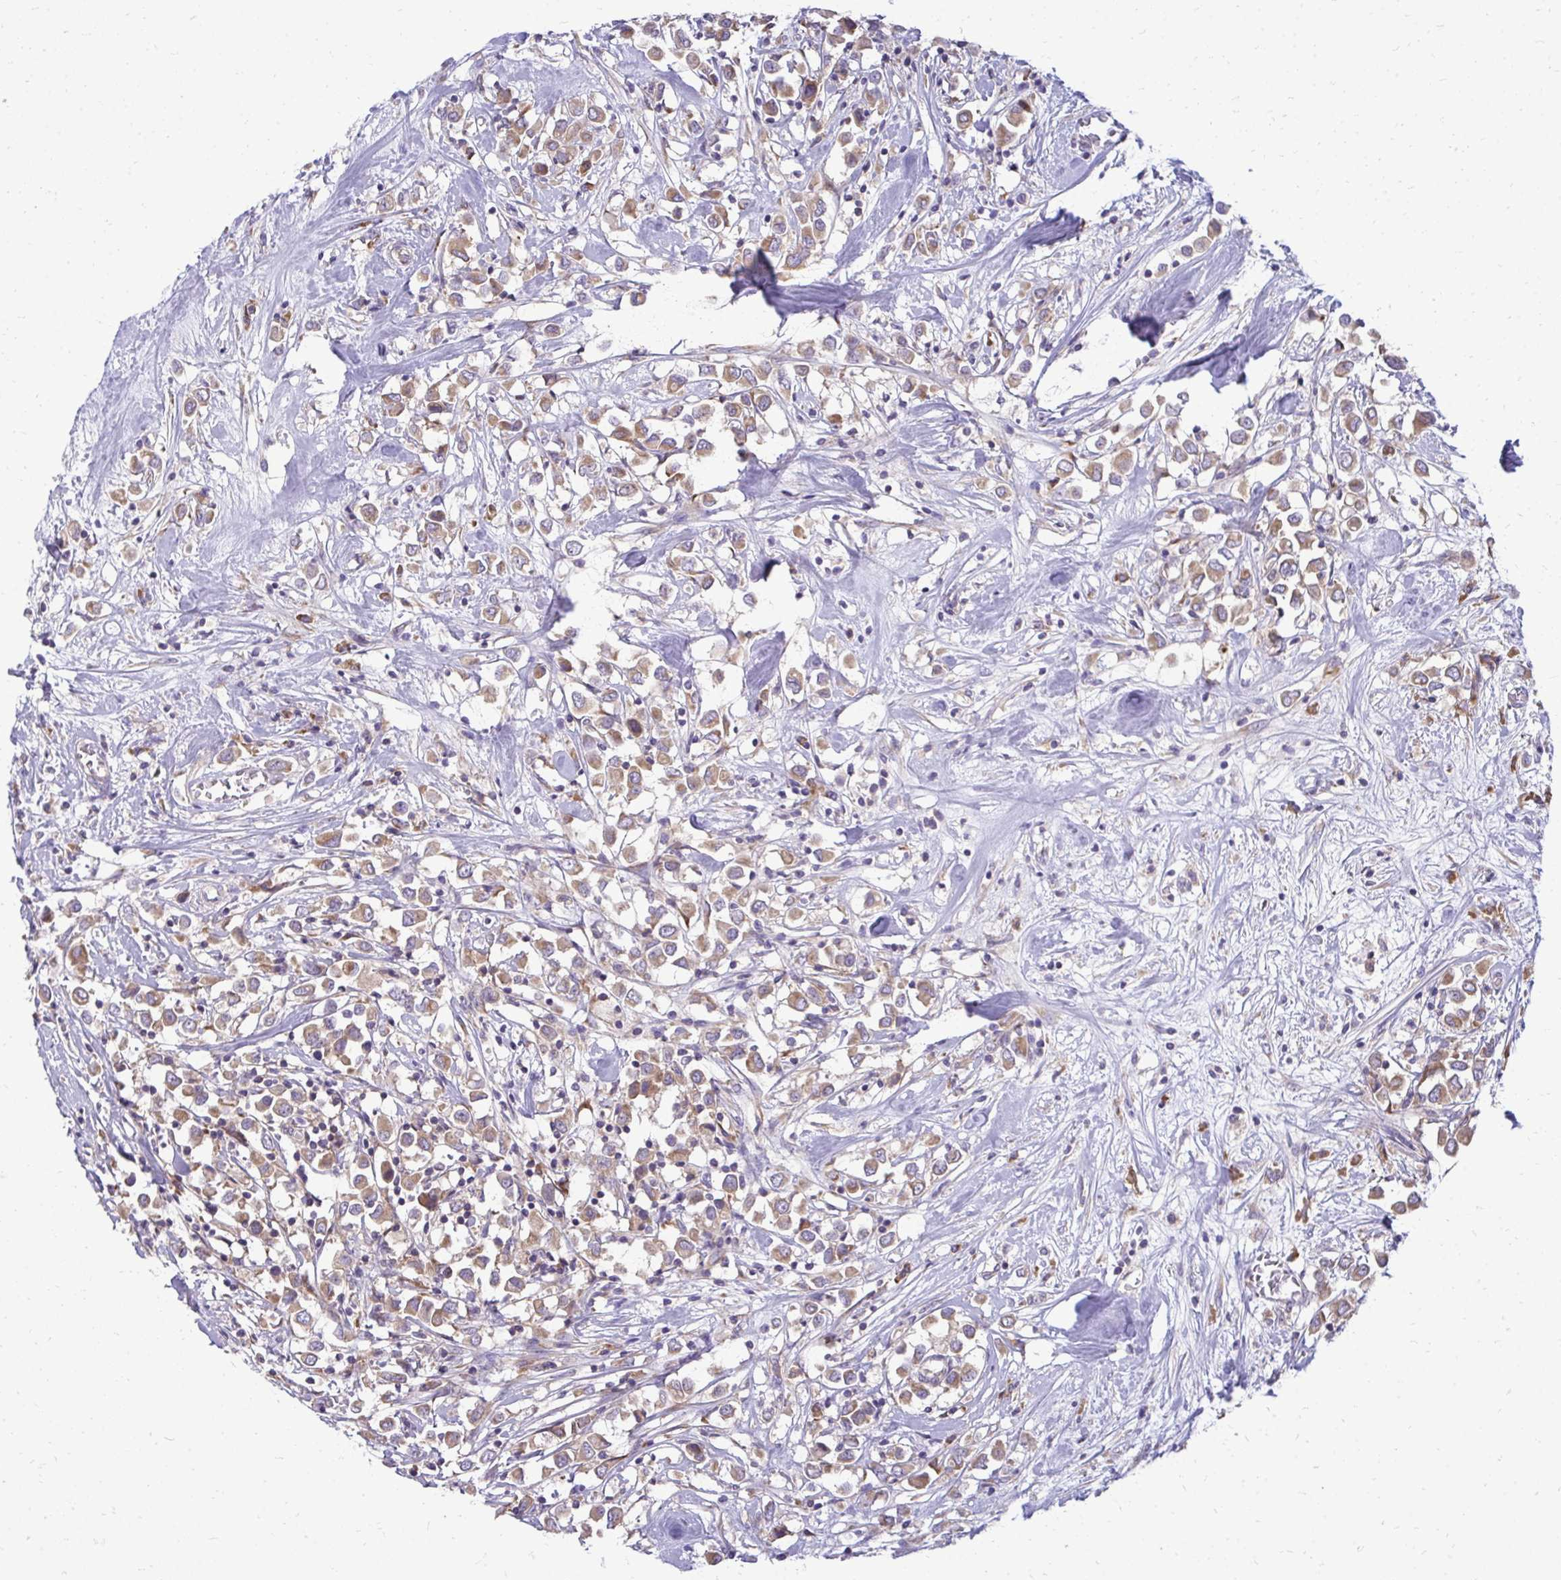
{"staining": {"intensity": "moderate", "quantity": ">75%", "location": "cytoplasmic/membranous"}, "tissue": "breast cancer", "cell_type": "Tumor cells", "image_type": "cancer", "snomed": [{"axis": "morphology", "description": "Duct carcinoma"}, {"axis": "topography", "description": "Breast"}], "caption": "Brown immunohistochemical staining in breast cancer (invasive ductal carcinoma) demonstrates moderate cytoplasmic/membranous expression in approximately >75% of tumor cells. The protein of interest is stained brown, and the nuclei are stained in blue (DAB (3,3'-diaminobenzidine) IHC with brightfield microscopy, high magnification).", "gene": "RPLP2", "patient": {"sex": "female", "age": 61}}